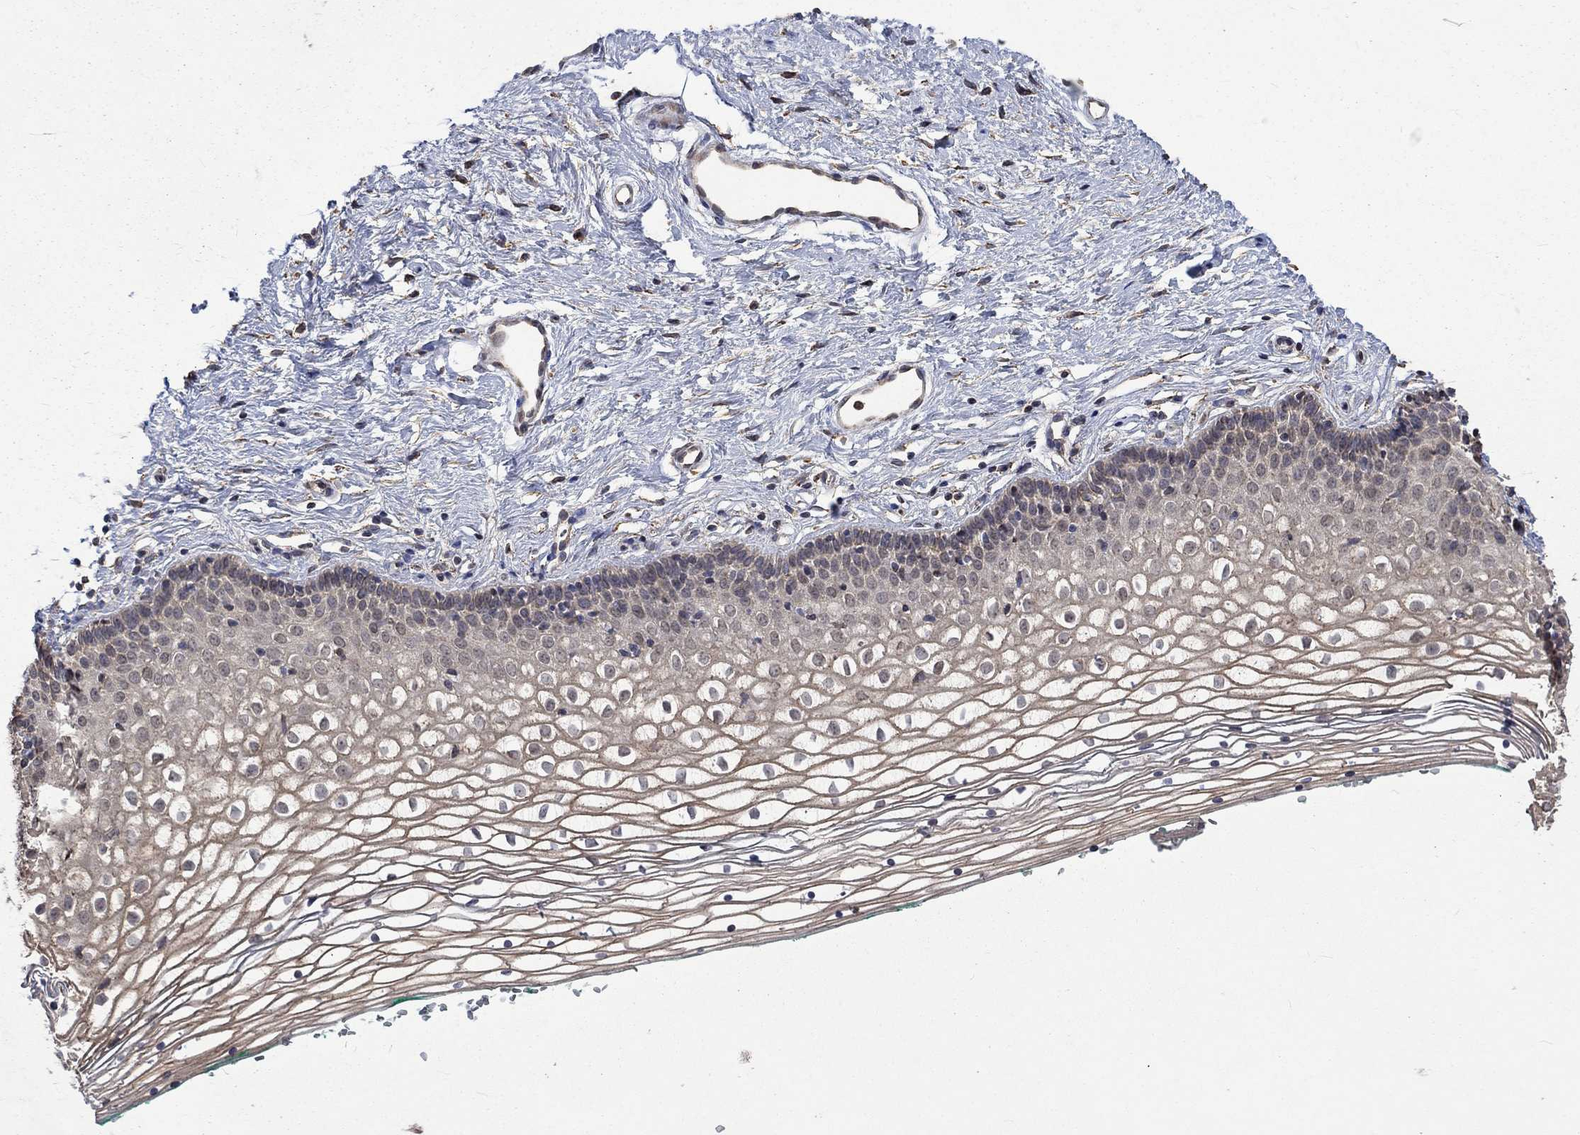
{"staining": {"intensity": "weak", "quantity": "<25%", "location": "cytoplasmic/membranous"}, "tissue": "vagina", "cell_type": "Squamous epithelial cells", "image_type": "normal", "snomed": [{"axis": "morphology", "description": "Normal tissue, NOS"}, {"axis": "topography", "description": "Vagina"}], "caption": "High power microscopy image of an immunohistochemistry (IHC) photomicrograph of normal vagina, revealing no significant expression in squamous epithelial cells.", "gene": "ESRRA", "patient": {"sex": "female", "age": 36}}